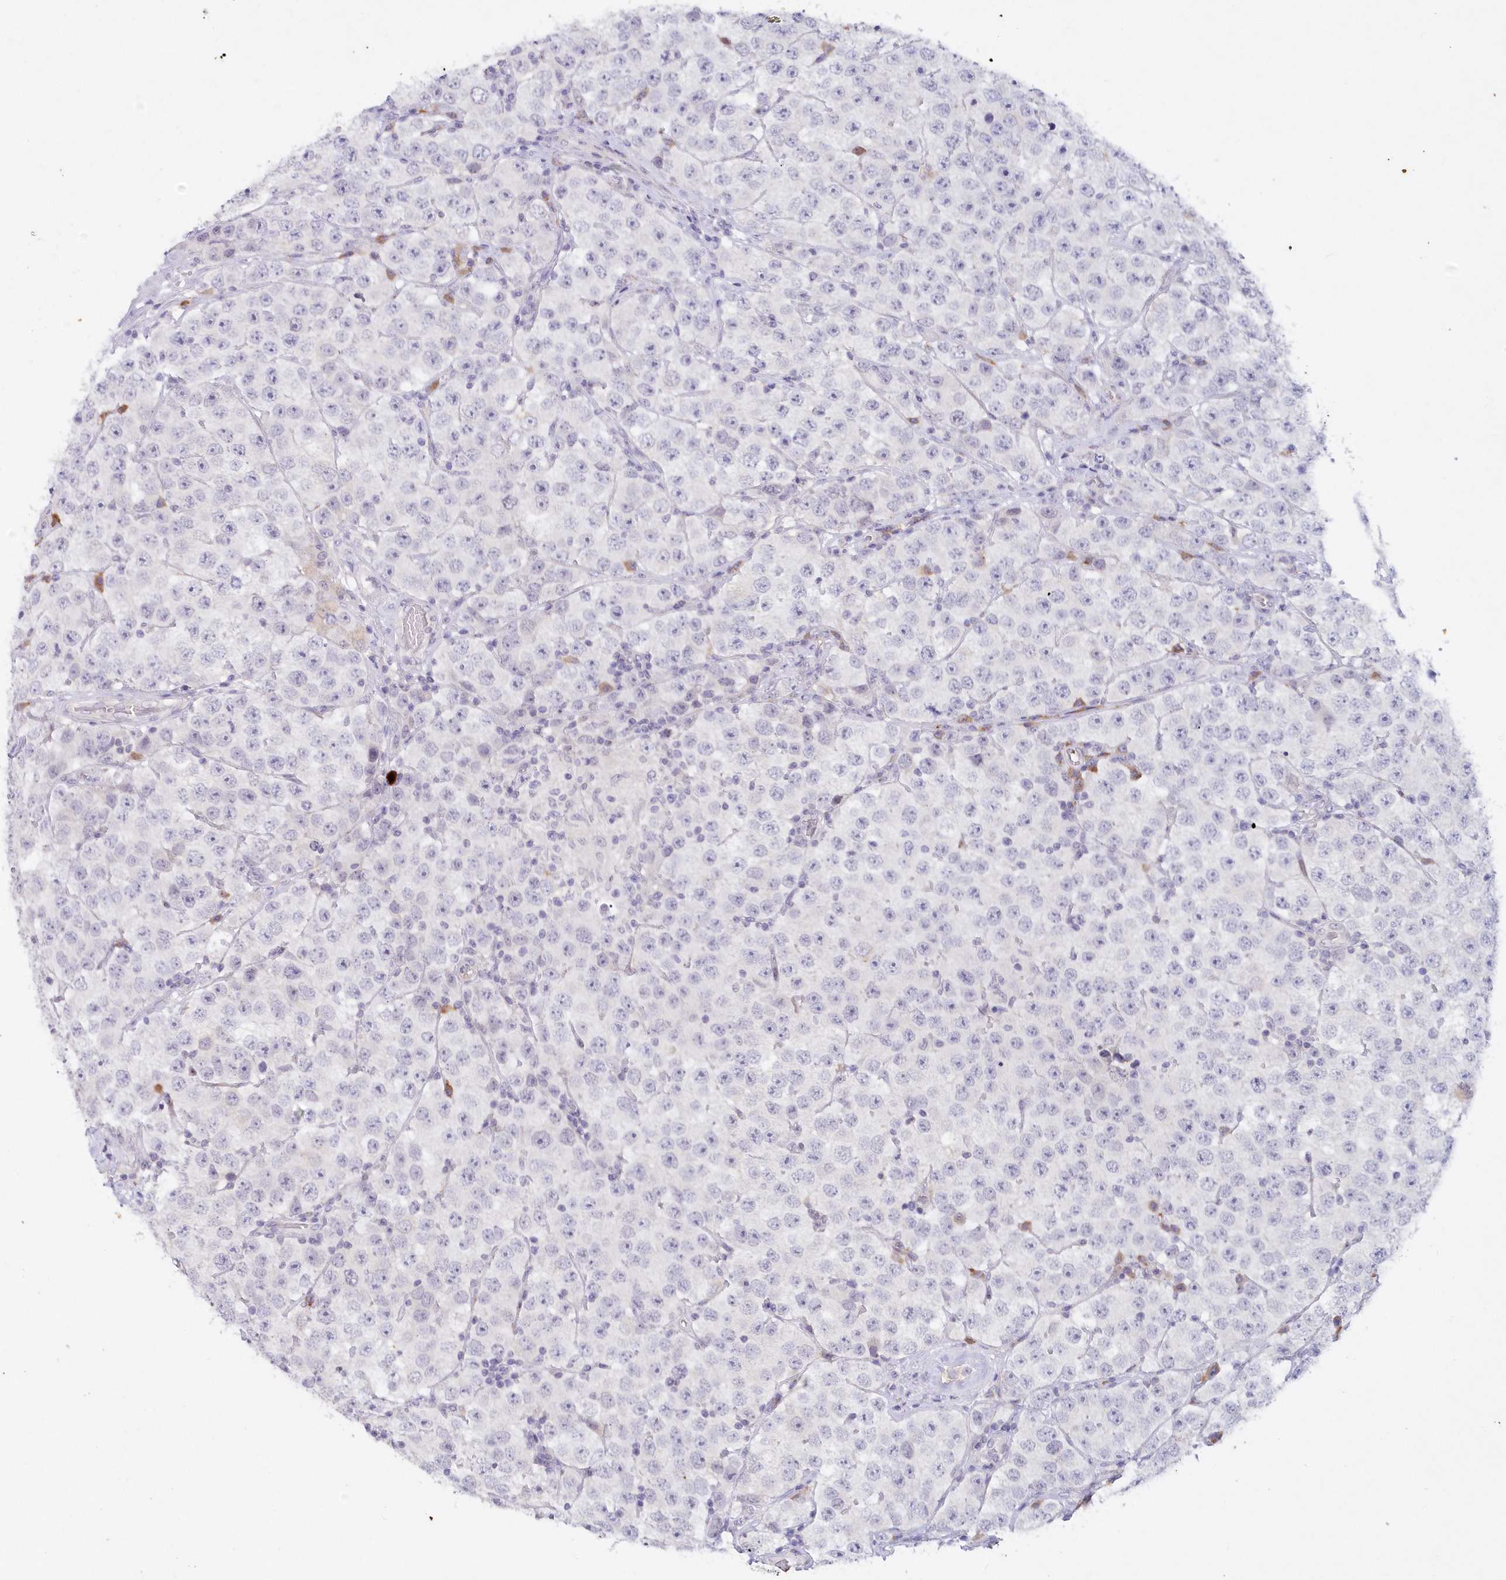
{"staining": {"intensity": "negative", "quantity": "none", "location": "none"}, "tissue": "testis cancer", "cell_type": "Tumor cells", "image_type": "cancer", "snomed": [{"axis": "morphology", "description": "Seminoma, NOS"}, {"axis": "topography", "description": "Testis"}], "caption": "Protein analysis of testis cancer reveals no significant expression in tumor cells. The staining was performed using DAB to visualize the protein expression in brown, while the nuclei were stained in blue with hematoxylin (Magnification: 20x).", "gene": "SNED1", "patient": {"sex": "male", "age": 28}}